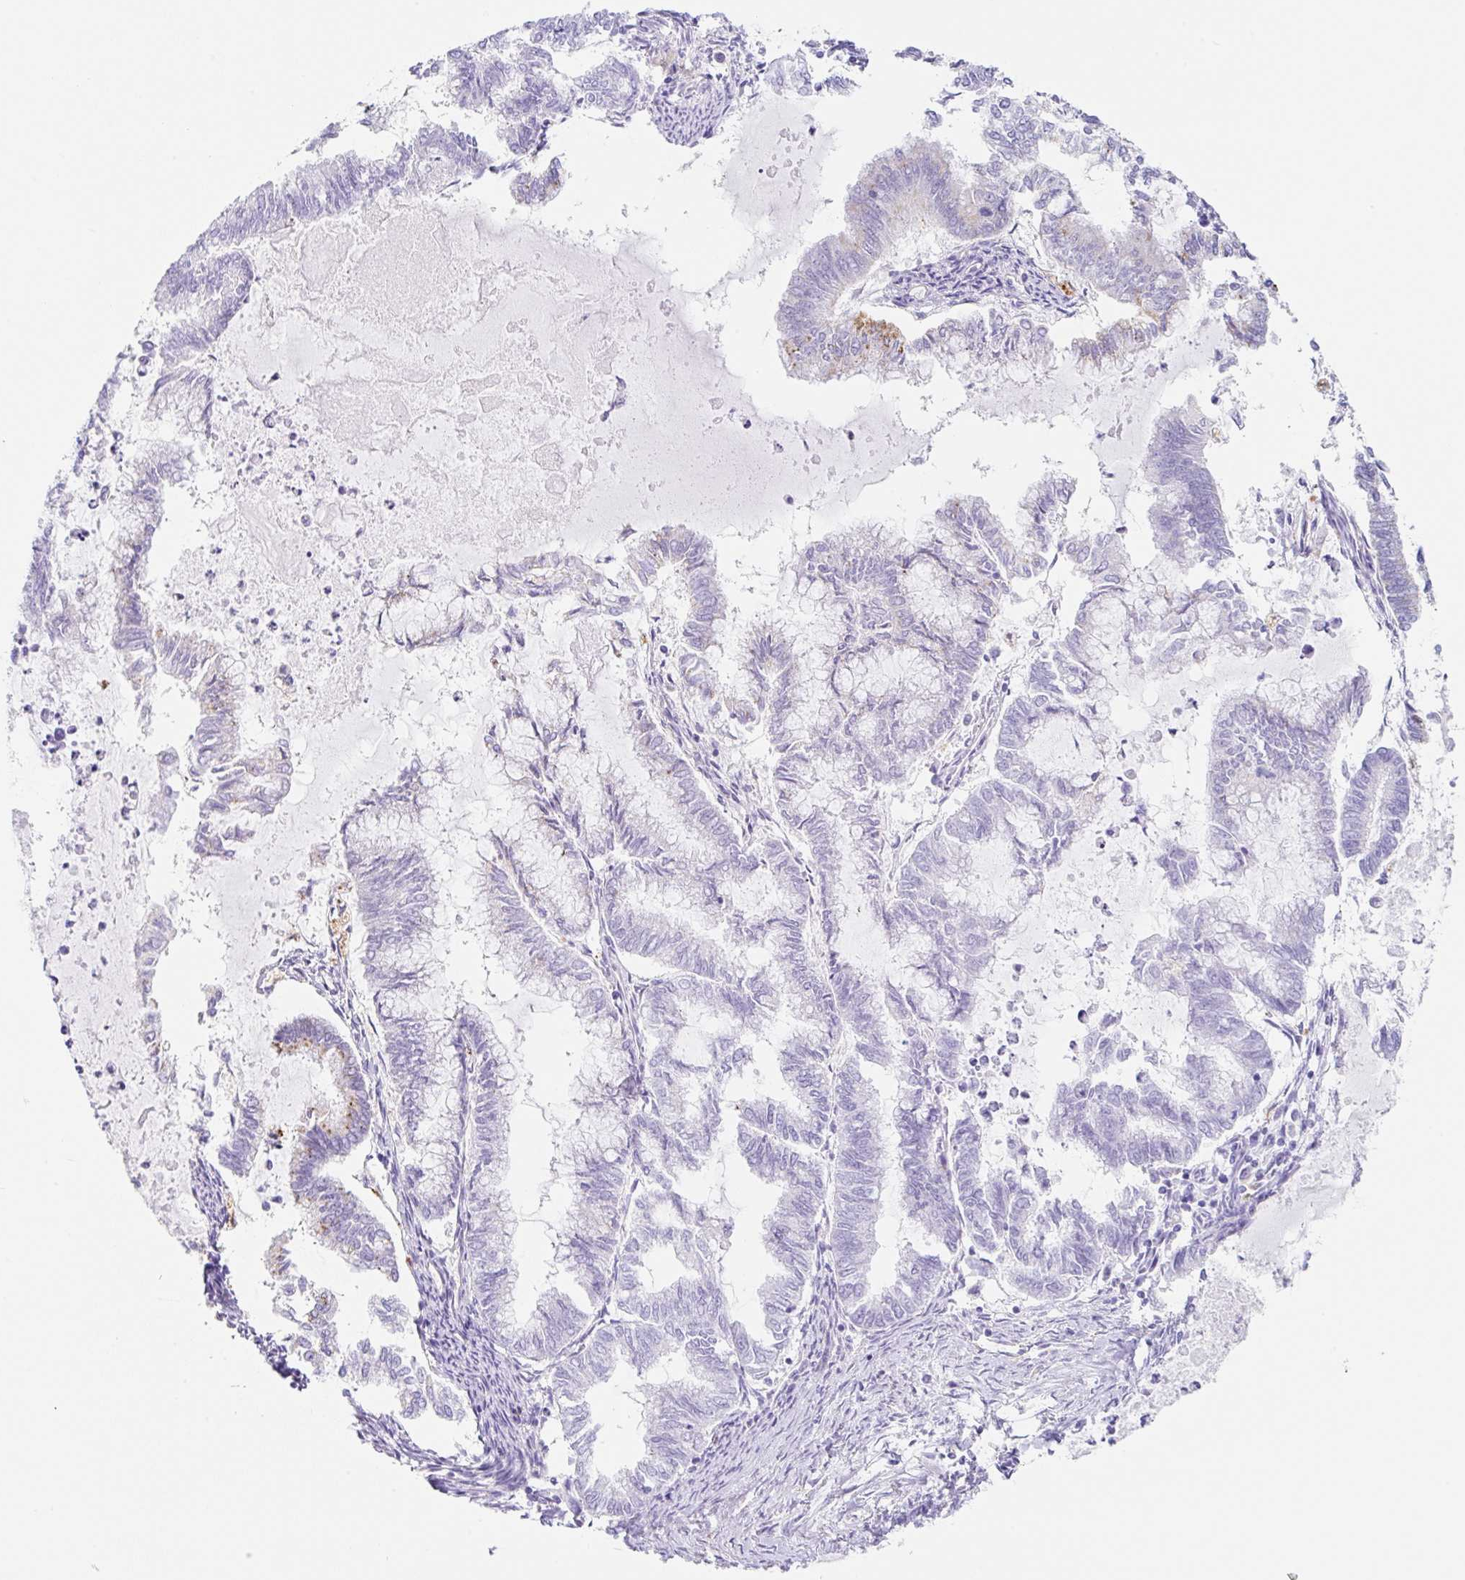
{"staining": {"intensity": "moderate", "quantity": "<25%", "location": "cytoplasmic/membranous"}, "tissue": "endometrial cancer", "cell_type": "Tumor cells", "image_type": "cancer", "snomed": [{"axis": "morphology", "description": "Adenocarcinoma, NOS"}, {"axis": "topography", "description": "Endometrium"}], "caption": "Endometrial adenocarcinoma stained for a protein exhibits moderate cytoplasmic/membranous positivity in tumor cells.", "gene": "DKK4", "patient": {"sex": "female", "age": 79}}